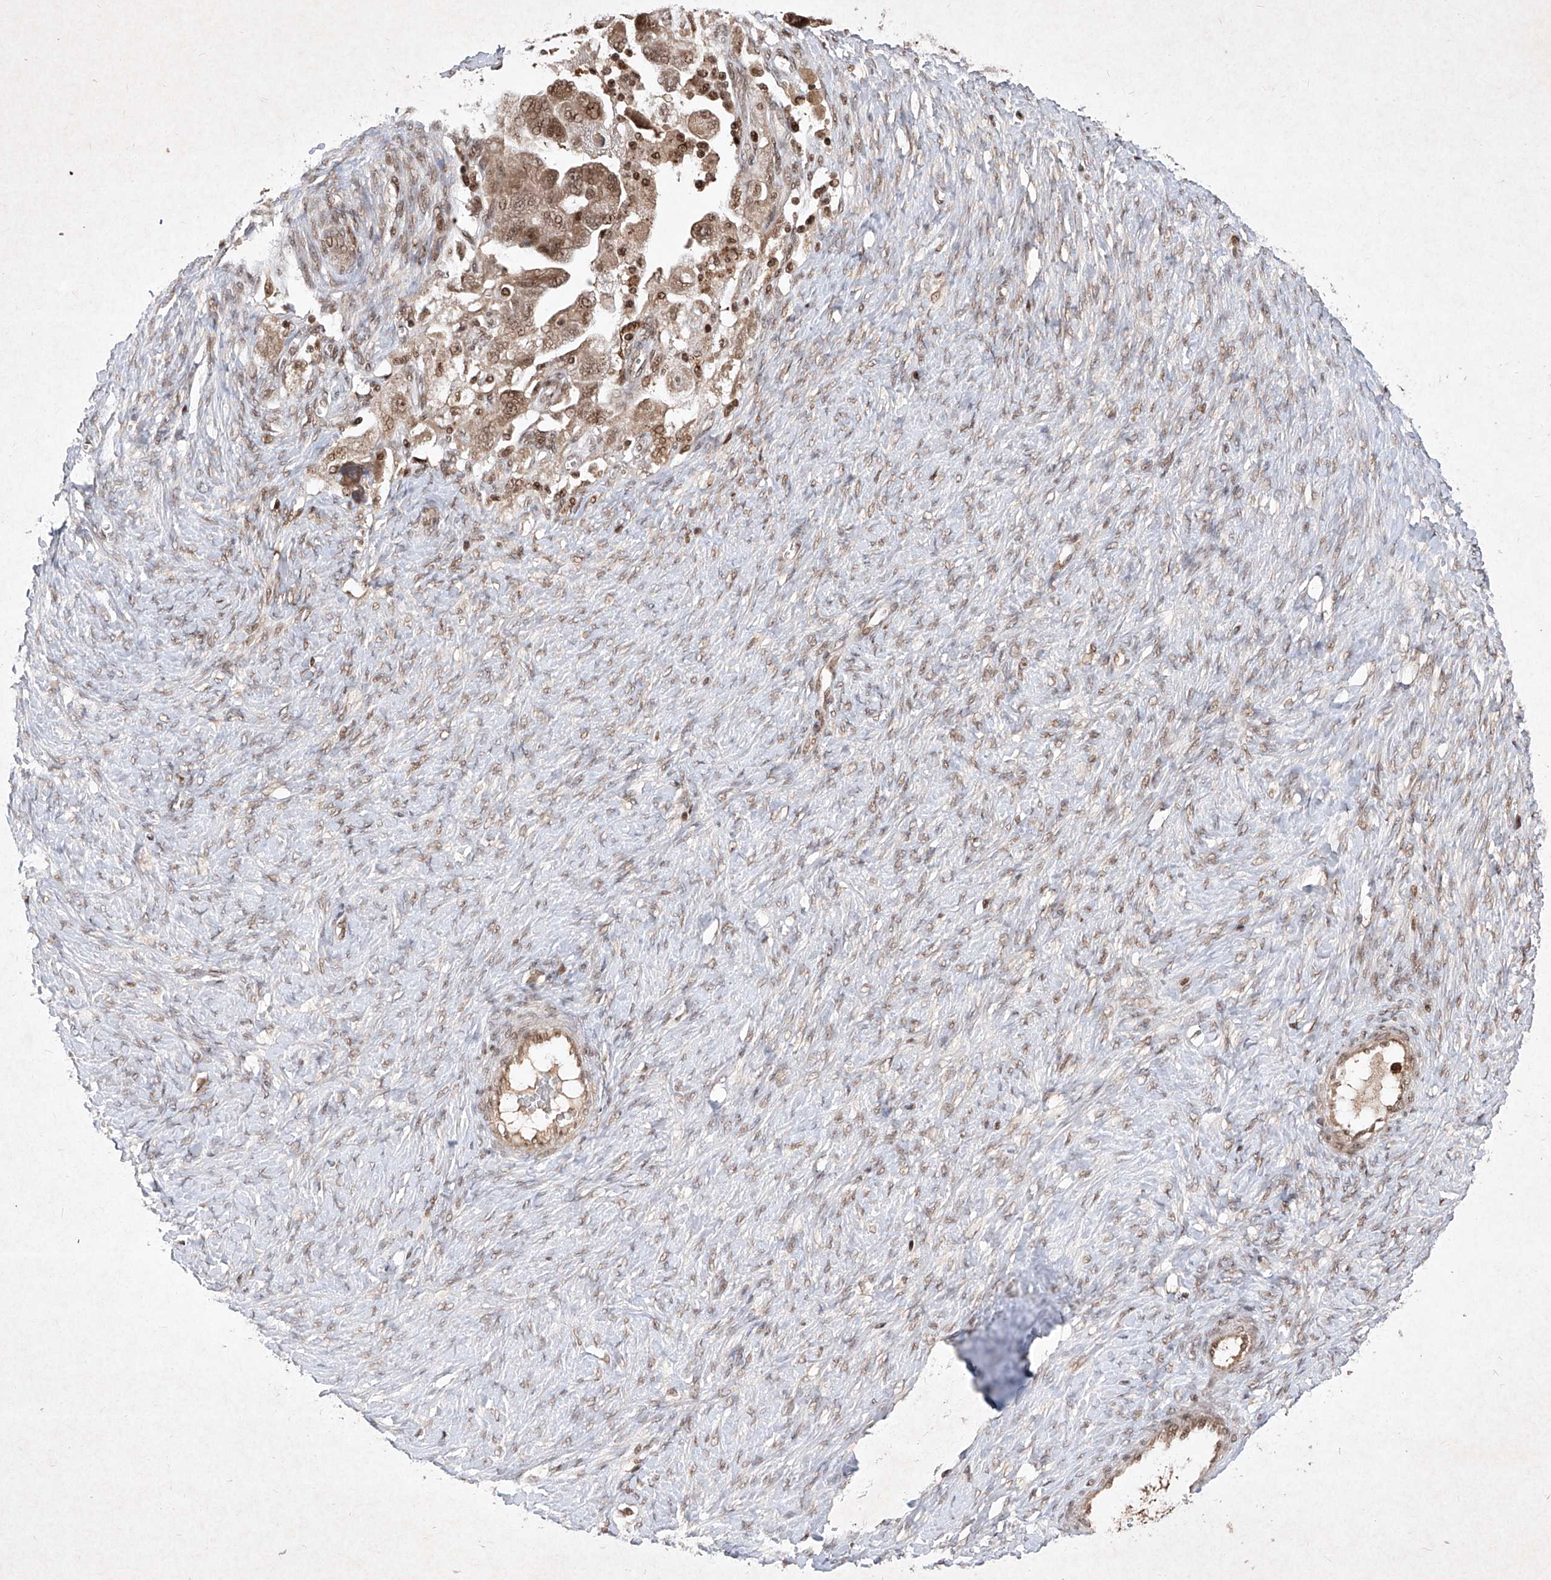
{"staining": {"intensity": "moderate", "quantity": ">75%", "location": "cytoplasmic/membranous,nuclear"}, "tissue": "ovarian cancer", "cell_type": "Tumor cells", "image_type": "cancer", "snomed": [{"axis": "morphology", "description": "Carcinoma, NOS"}, {"axis": "morphology", "description": "Cystadenocarcinoma, serous, NOS"}, {"axis": "topography", "description": "Ovary"}], "caption": "IHC histopathology image of neoplastic tissue: human serous cystadenocarcinoma (ovarian) stained using immunohistochemistry demonstrates medium levels of moderate protein expression localized specifically in the cytoplasmic/membranous and nuclear of tumor cells, appearing as a cytoplasmic/membranous and nuclear brown color.", "gene": "IRF2", "patient": {"sex": "female", "age": 69}}